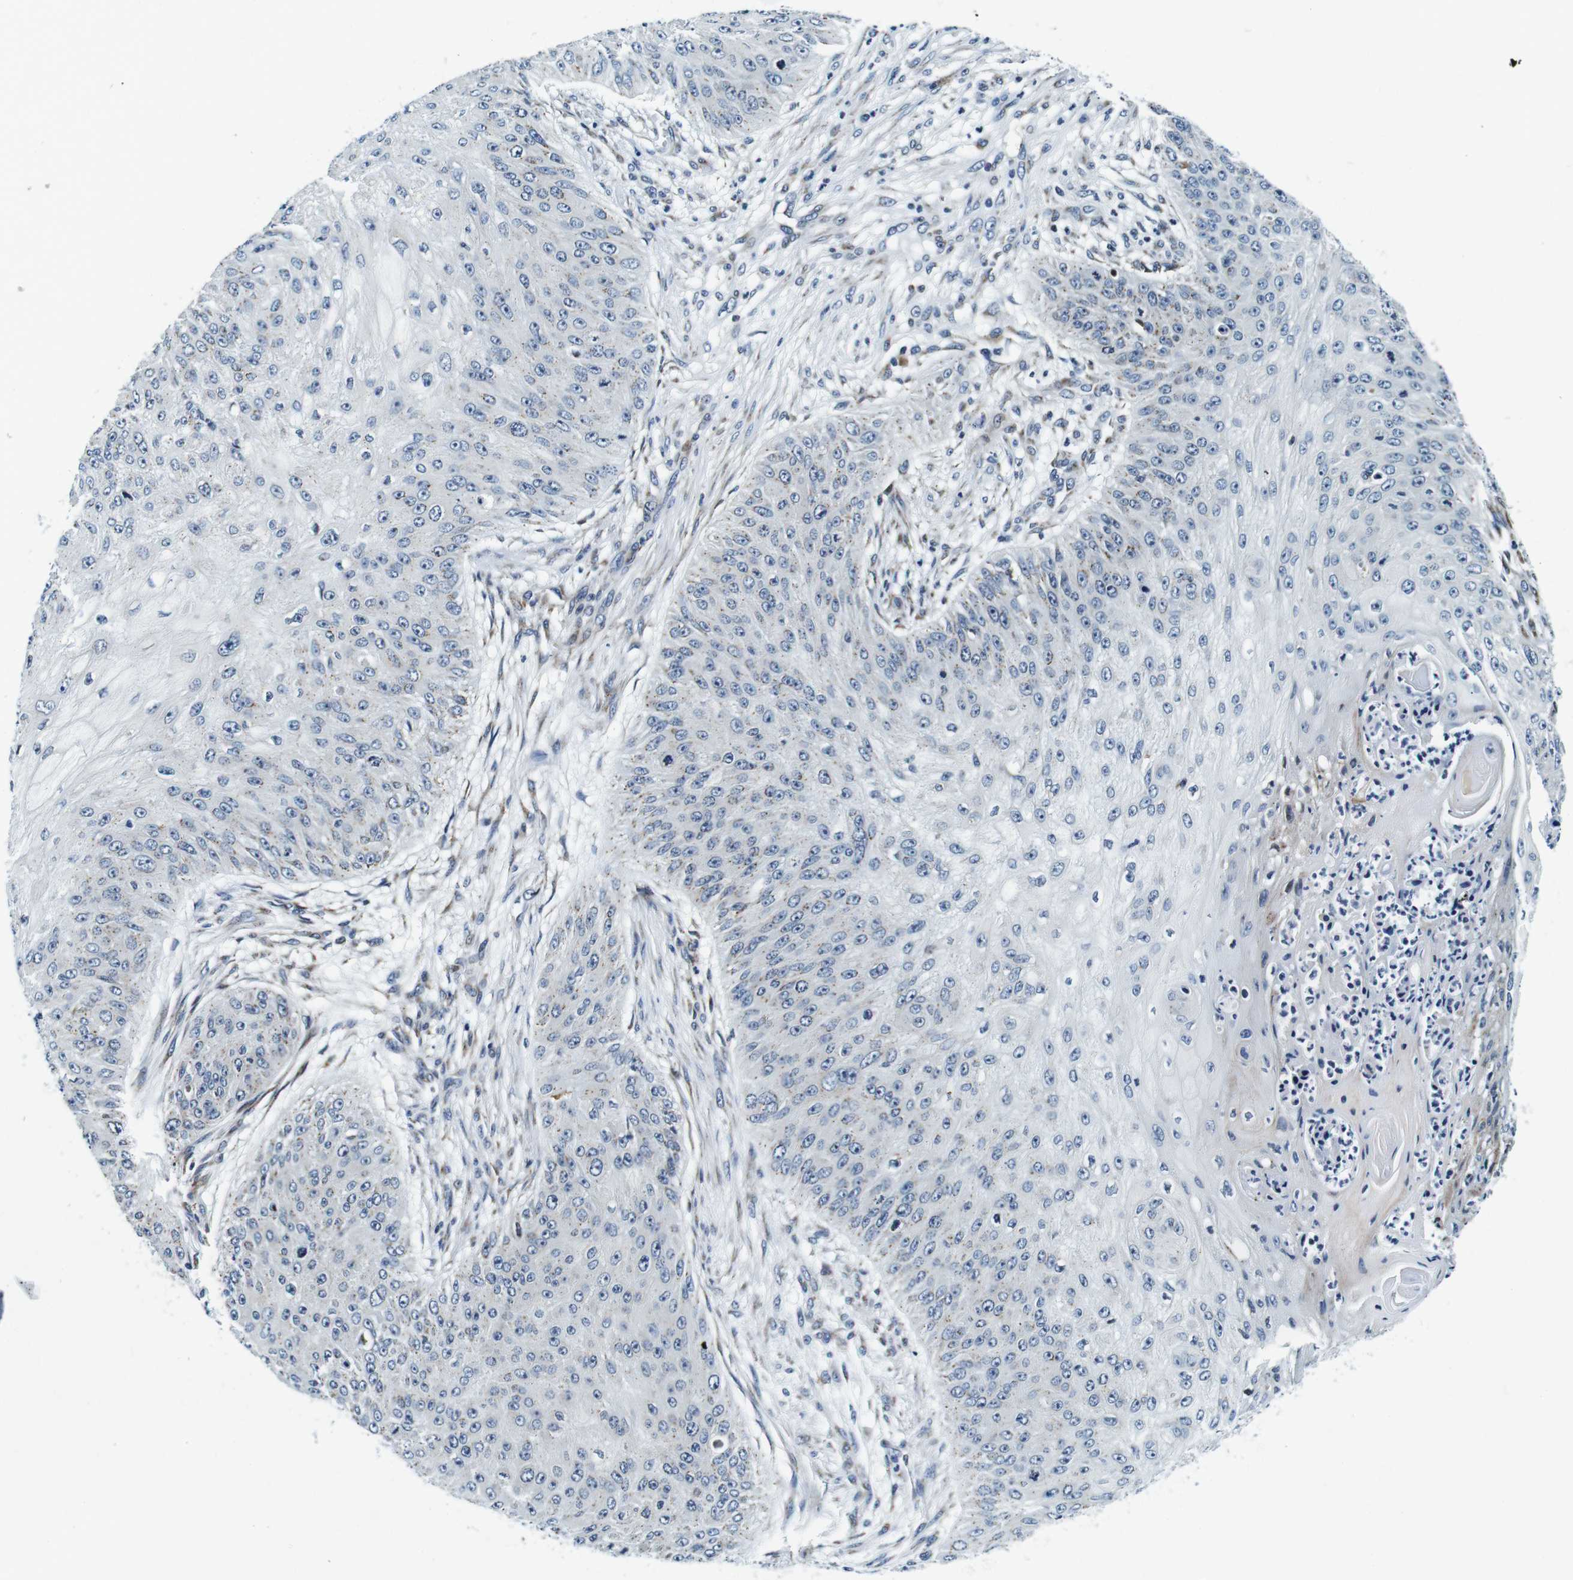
{"staining": {"intensity": "negative", "quantity": "none", "location": "none"}, "tissue": "skin cancer", "cell_type": "Tumor cells", "image_type": "cancer", "snomed": [{"axis": "morphology", "description": "Squamous cell carcinoma, NOS"}, {"axis": "topography", "description": "Skin"}], "caption": "Squamous cell carcinoma (skin) was stained to show a protein in brown. There is no significant expression in tumor cells.", "gene": "FAR2", "patient": {"sex": "female", "age": 80}}